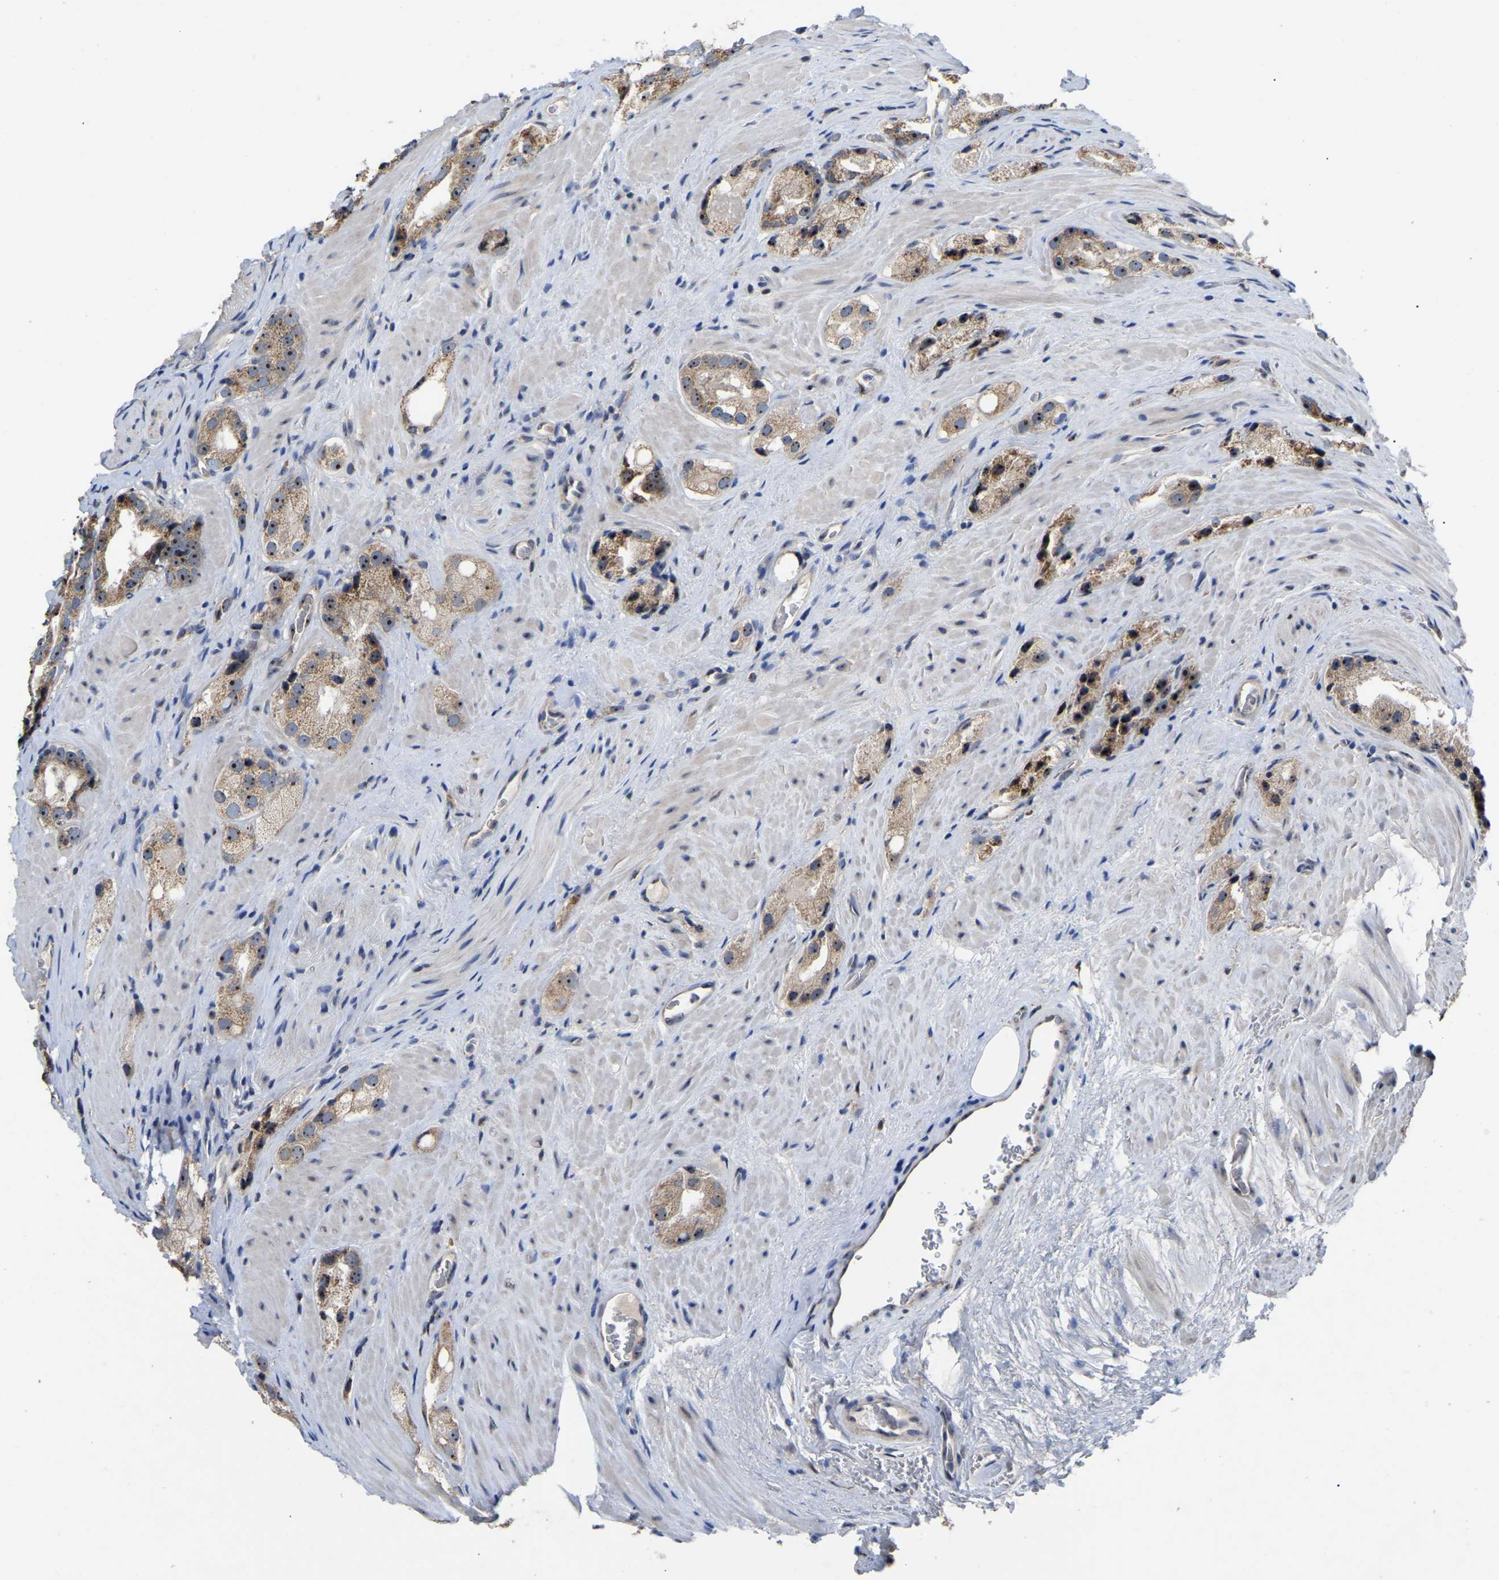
{"staining": {"intensity": "strong", "quantity": ">75%", "location": "cytoplasmic/membranous,nuclear"}, "tissue": "prostate cancer", "cell_type": "Tumor cells", "image_type": "cancer", "snomed": [{"axis": "morphology", "description": "Adenocarcinoma, High grade"}, {"axis": "topography", "description": "Prostate"}], "caption": "Human prostate adenocarcinoma (high-grade) stained for a protein (brown) exhibits strong cytoplasmic/membranous and nuclear positive expression in about >75% of tumor cells.", "gene": "NOP53", "patient": {"sex": "male", "age": 63}}